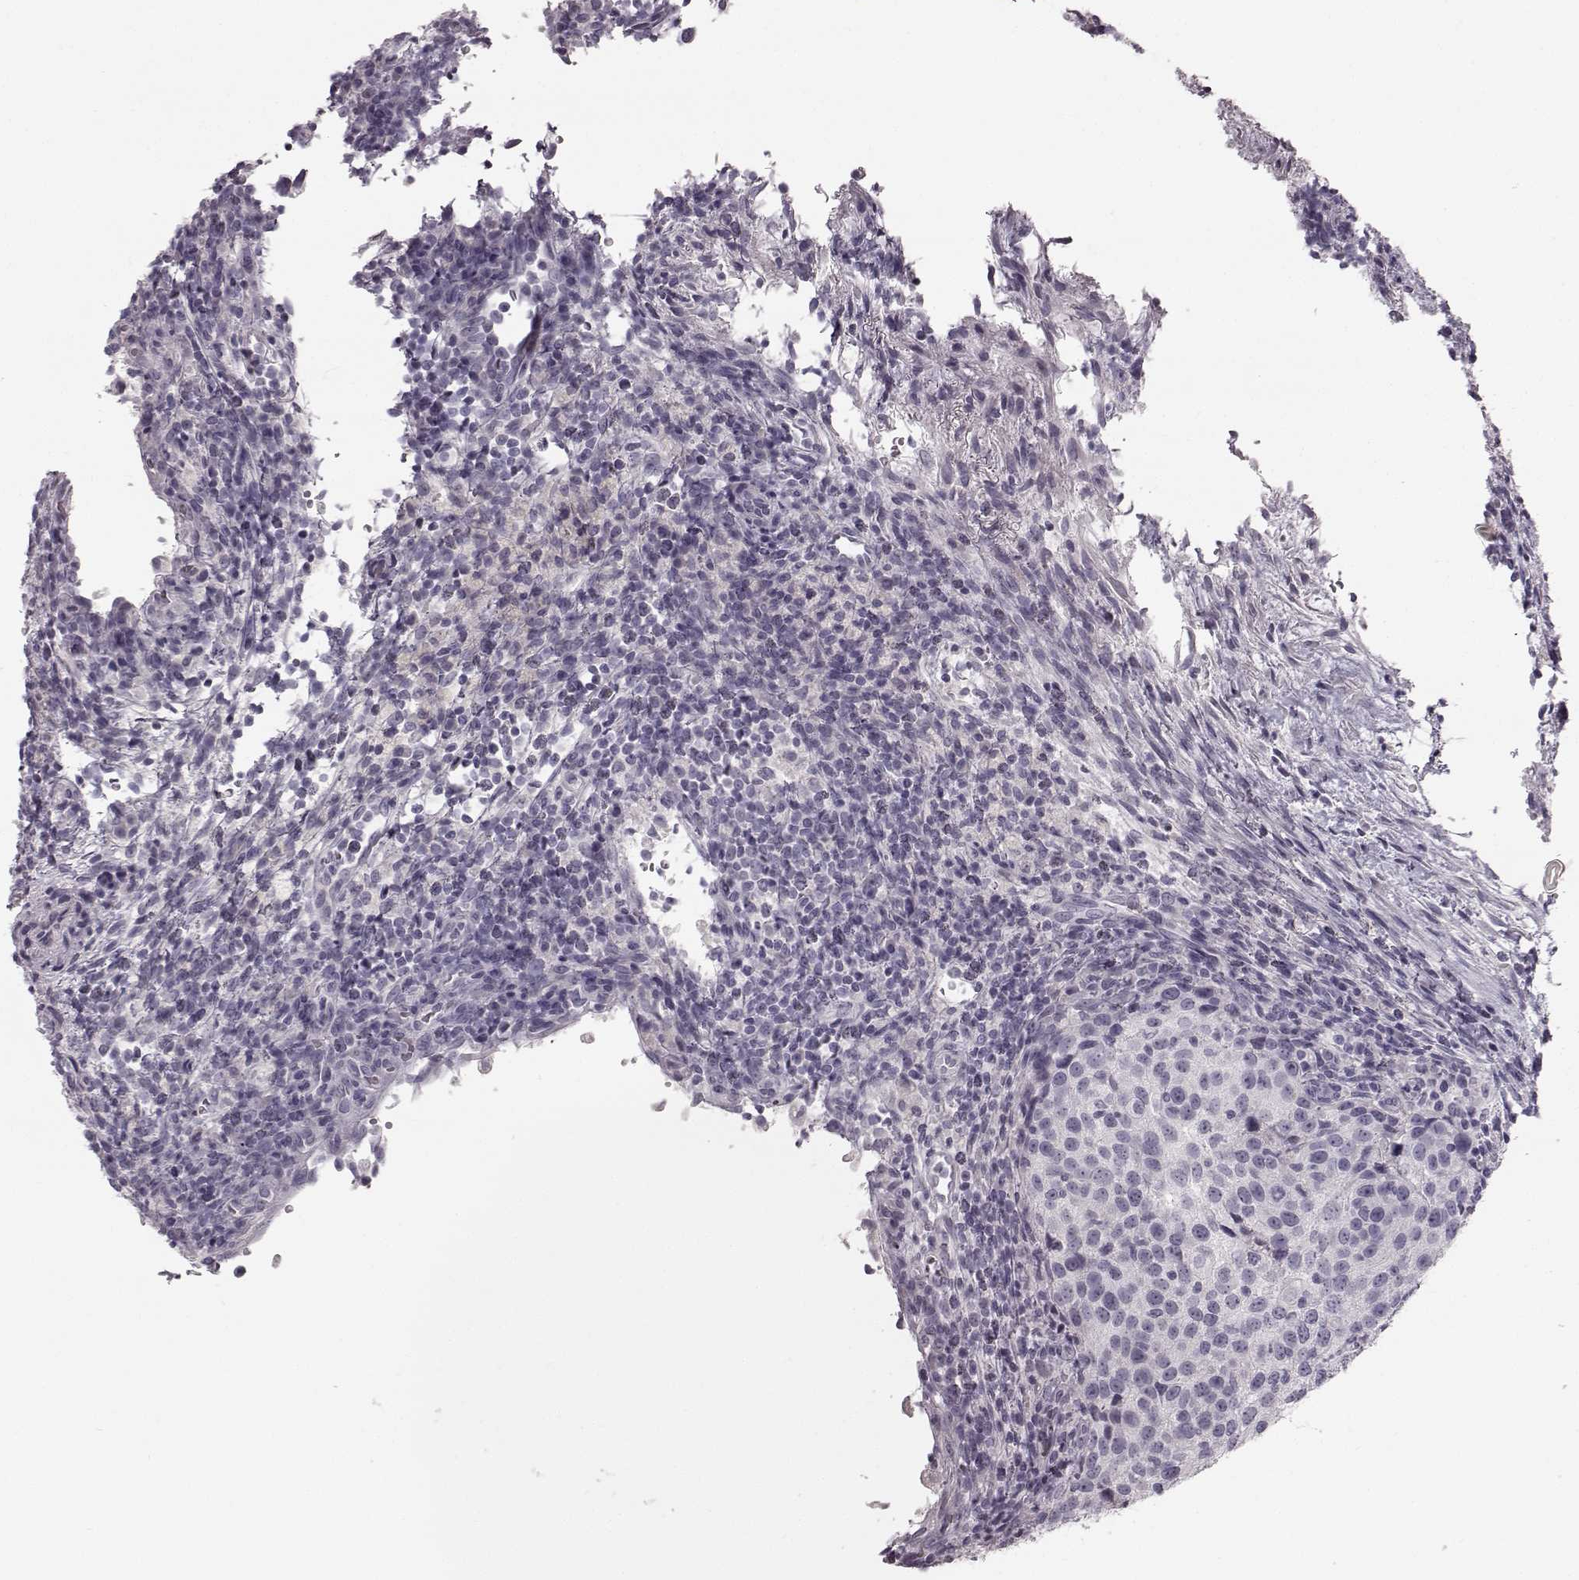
{"staining": {"intensity": "negative", "quantity": "none", "location": "none"}, "tissue": "urothelial cancer", "cell_type": "Tumor cells", "image_type": "cancer", "snomed": [{"axis": "morphology", "description": "Urothelial carcinoma, High grade"}, {"axis": "topography", "description": "Urinary bladder"}], "caption": "Photomicrograph shows no protein positivity in tumor cells of high-grade urothelial carcinoma tissue.", "gene": "ZNF433", "patient": {"sex": "female", "age": 78}}